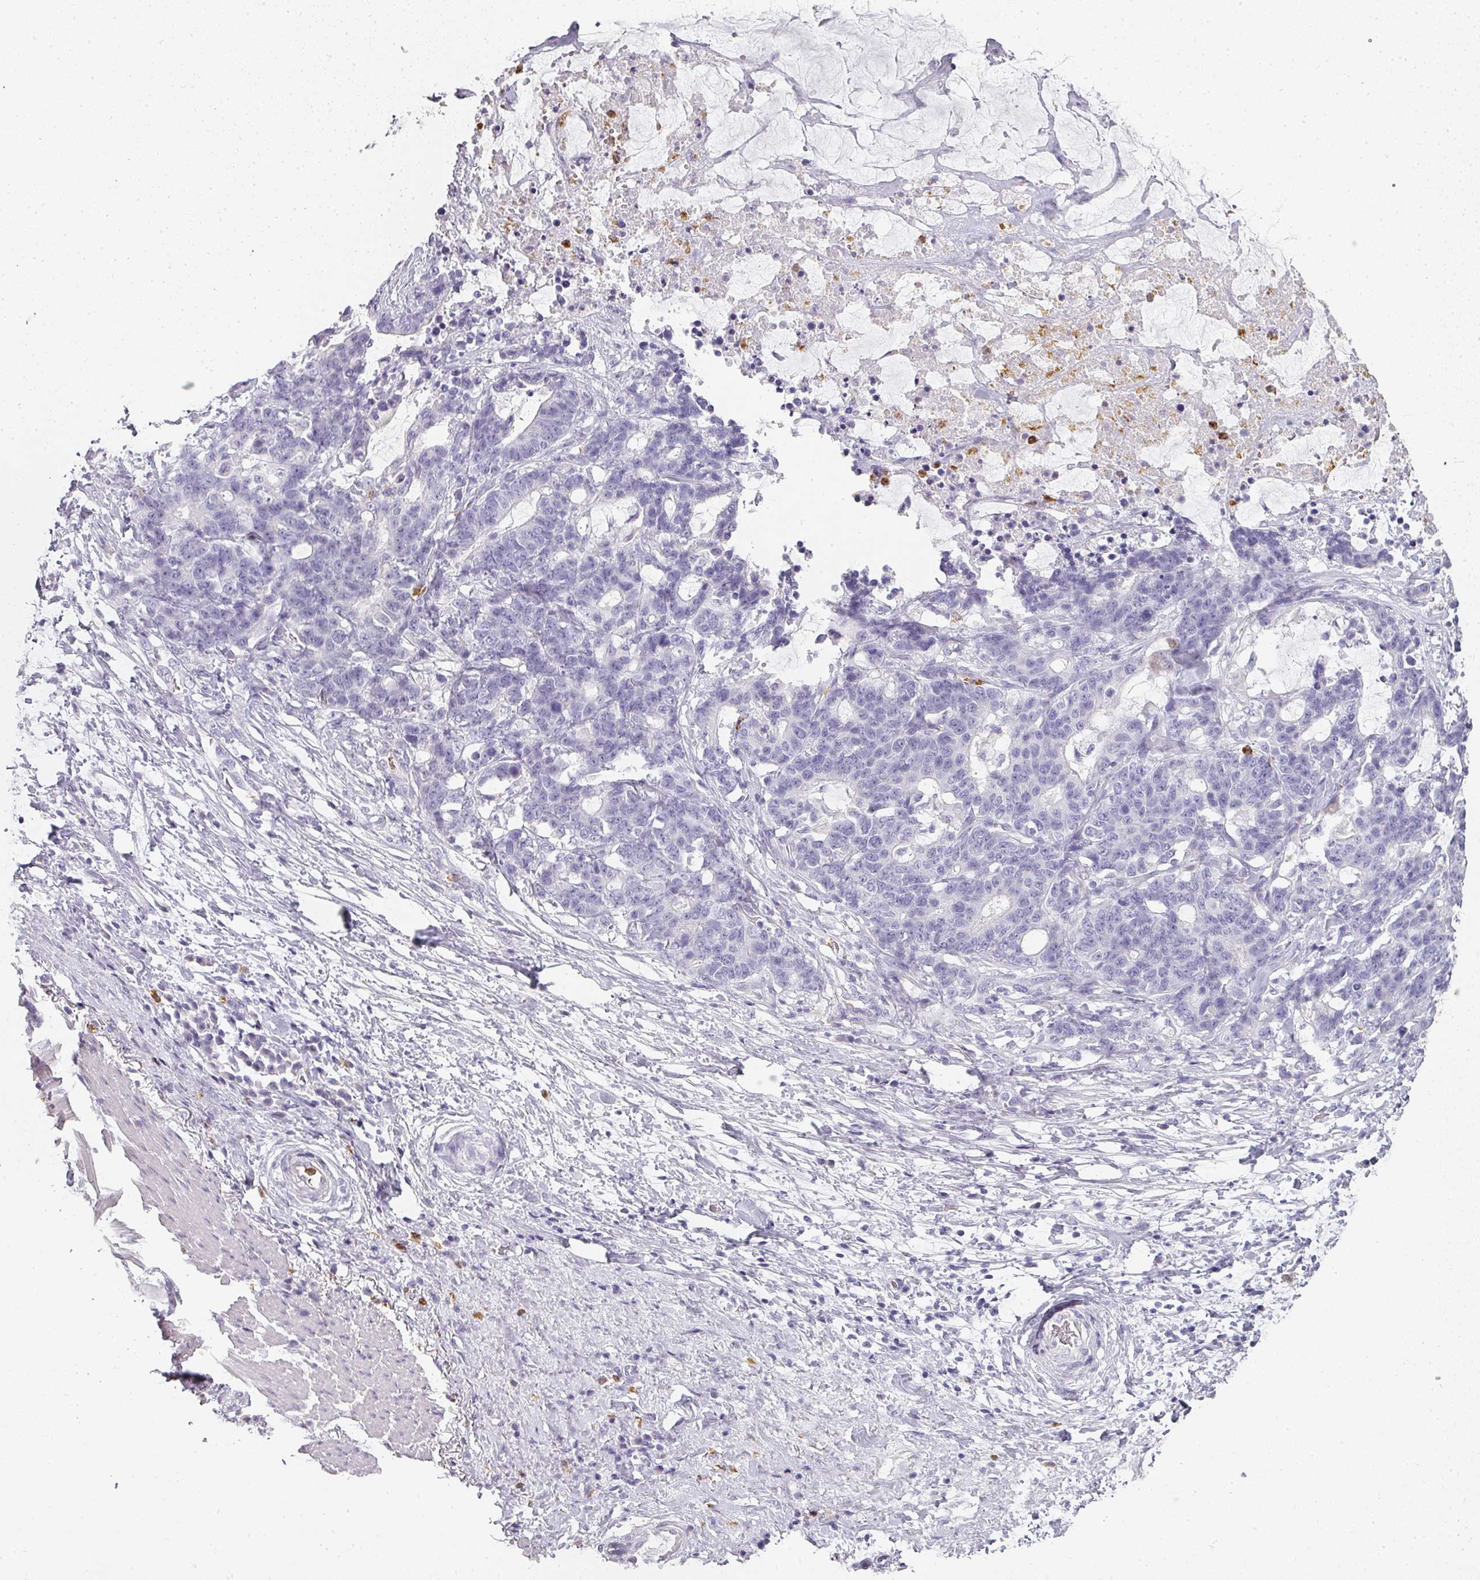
{"staining": {"intensity": "negative", "quantity": "none", "location": "none"}, "tissue": "stomach cancer", "cell_type": "Tumor cells", "image_type": "cancer", "snomed": [{"axis": "morphology", "description": "Normal tissue, NOS"}, {"axis": "morphology", "description": "Adenocarcinoma, NOS"}, {"axis": "topography", "description": "Stomach"}], "caption": "A high-resolution image shows IHC staining of stomach cancer, which demonstrates no significant positivity in tumor cells.", "gene": "CAMP", "patient": {"sex": "female", "age": 64}}